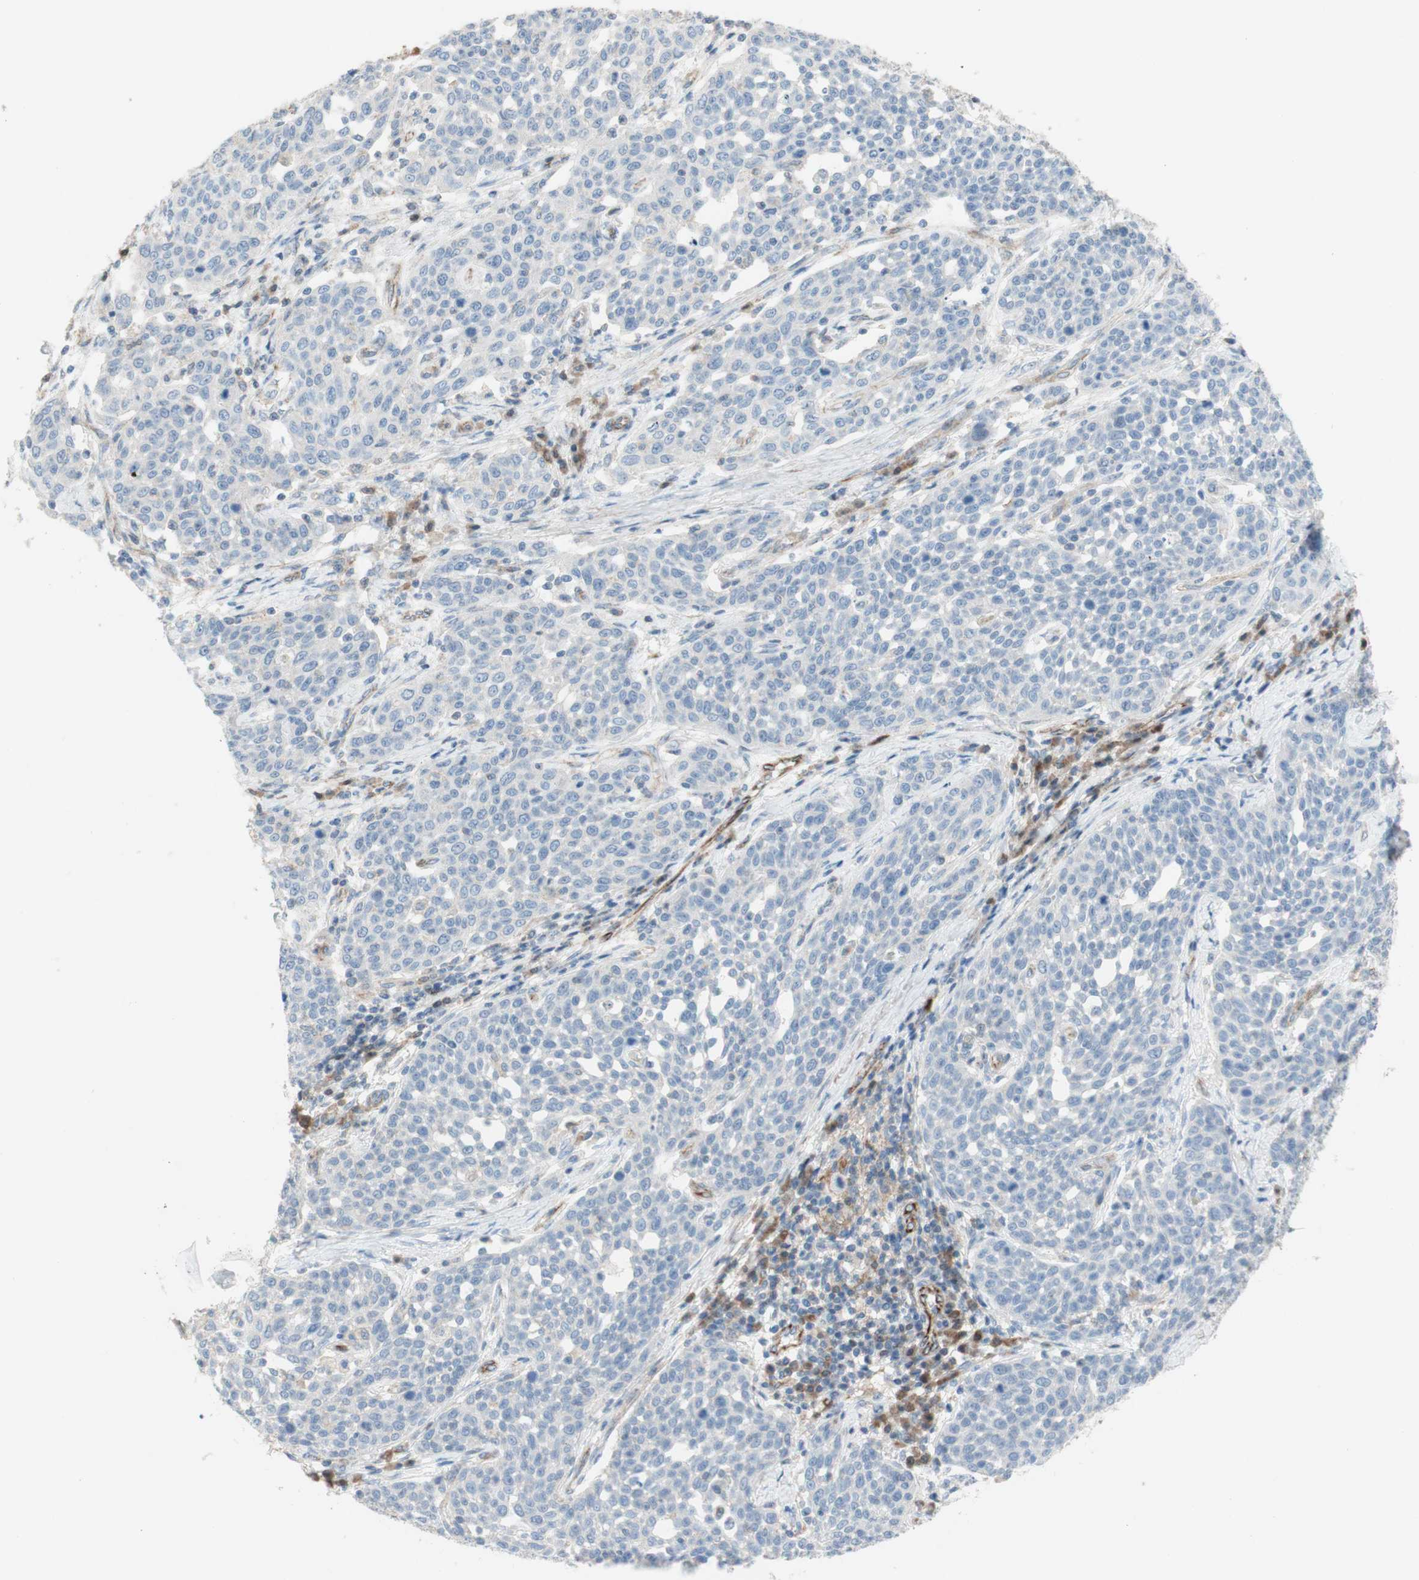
{"staining": {"intensity": "negative", "quantity": "none", "location": "none"}, "tissue": "cervical cancer", "cell_type": "Tumor cells", "image_type": "cancer", "snomed": [{"axis": "morphology", "description": "Squamous cell carcinoma, NOS"}, {"axis": "topography", "description": "Cervix"}], "caption": "A high-resolution micrograph shows immunohistochemistry staining of cervical squamous cell carcinoma, which displays no significant expression in tumor cells.", "gene": "POU2AF1", "patient": {"sex": "female", "age": 34}}